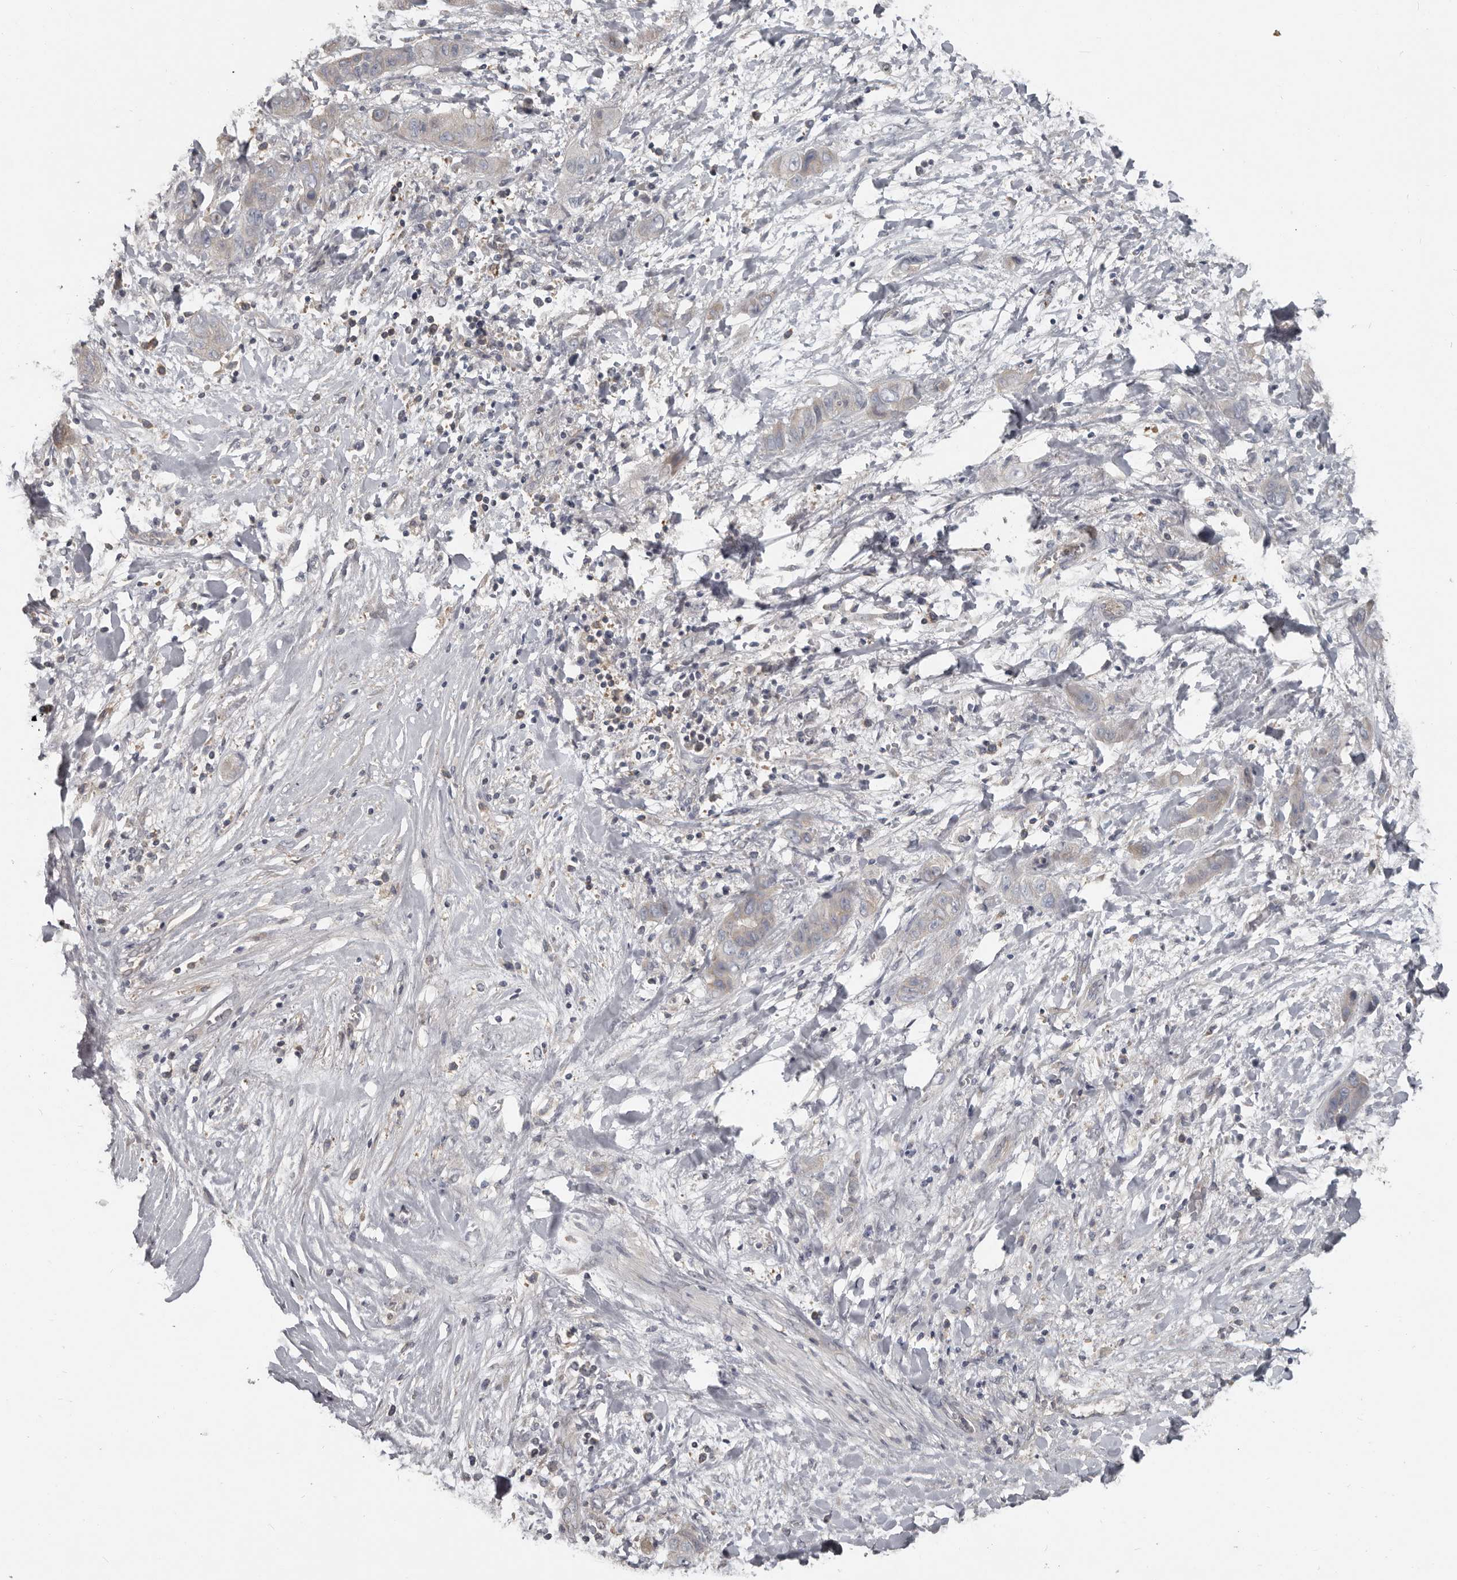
{"staining": {"intensity": "weak", "quantity": "<25%", "location": "cytoplasmic/membranous"}, "tissue": "liver cancer", "cell_type": "Tumor cells", "image_type": "cancer", "snomed": [{"axis": "morphology", "description": "Cholangiocarcinoma"}, {"axis": "topography", "description": "Liver"}], "caption": "Cholangiocarcinoma (liver) stained for a protein using IHC demonstrates no staining tumor cells.", "gene": "CA6", "patient": {"sex": "female", "age": 52}}